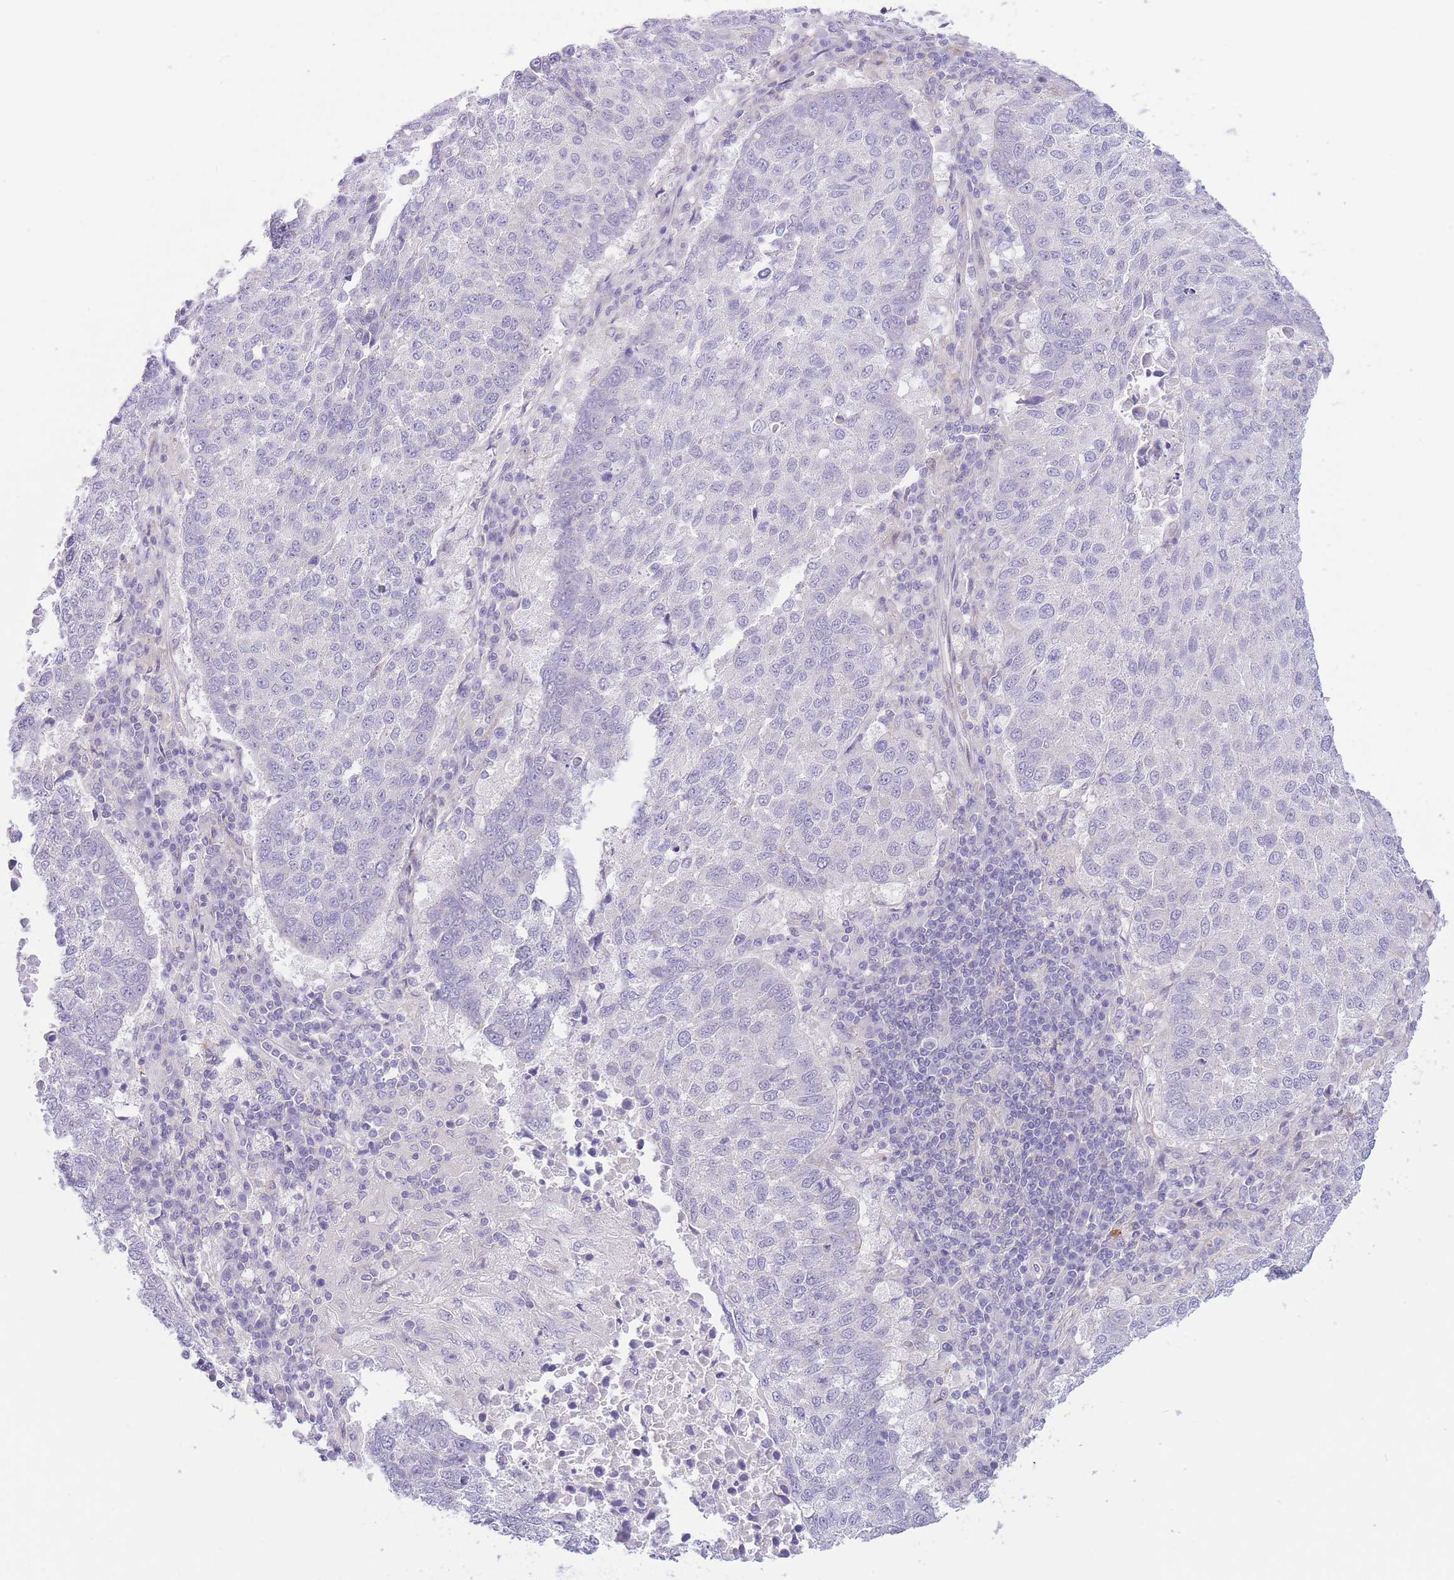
{"staining": {"intensity": "negative", "quantity": "none", "location": "none"}, "tissue": "lung cancer", "cell_type": "Tumor cells", "image_type": "cancer", "snomed": [{"axis": "morphology", "description": "Squamous cell carcinoma, NOS"}, {"axis": "topography", "description": "Lung"}], "caption": "DAB (3,3'-diaminobenzidine) immunohistochemical staining of lung cancer (squamous cell carcinoma) shows no significant expression in tumor cells.", "gene": "C9orf152", "patient": {"sex": "male", "age": 73}}